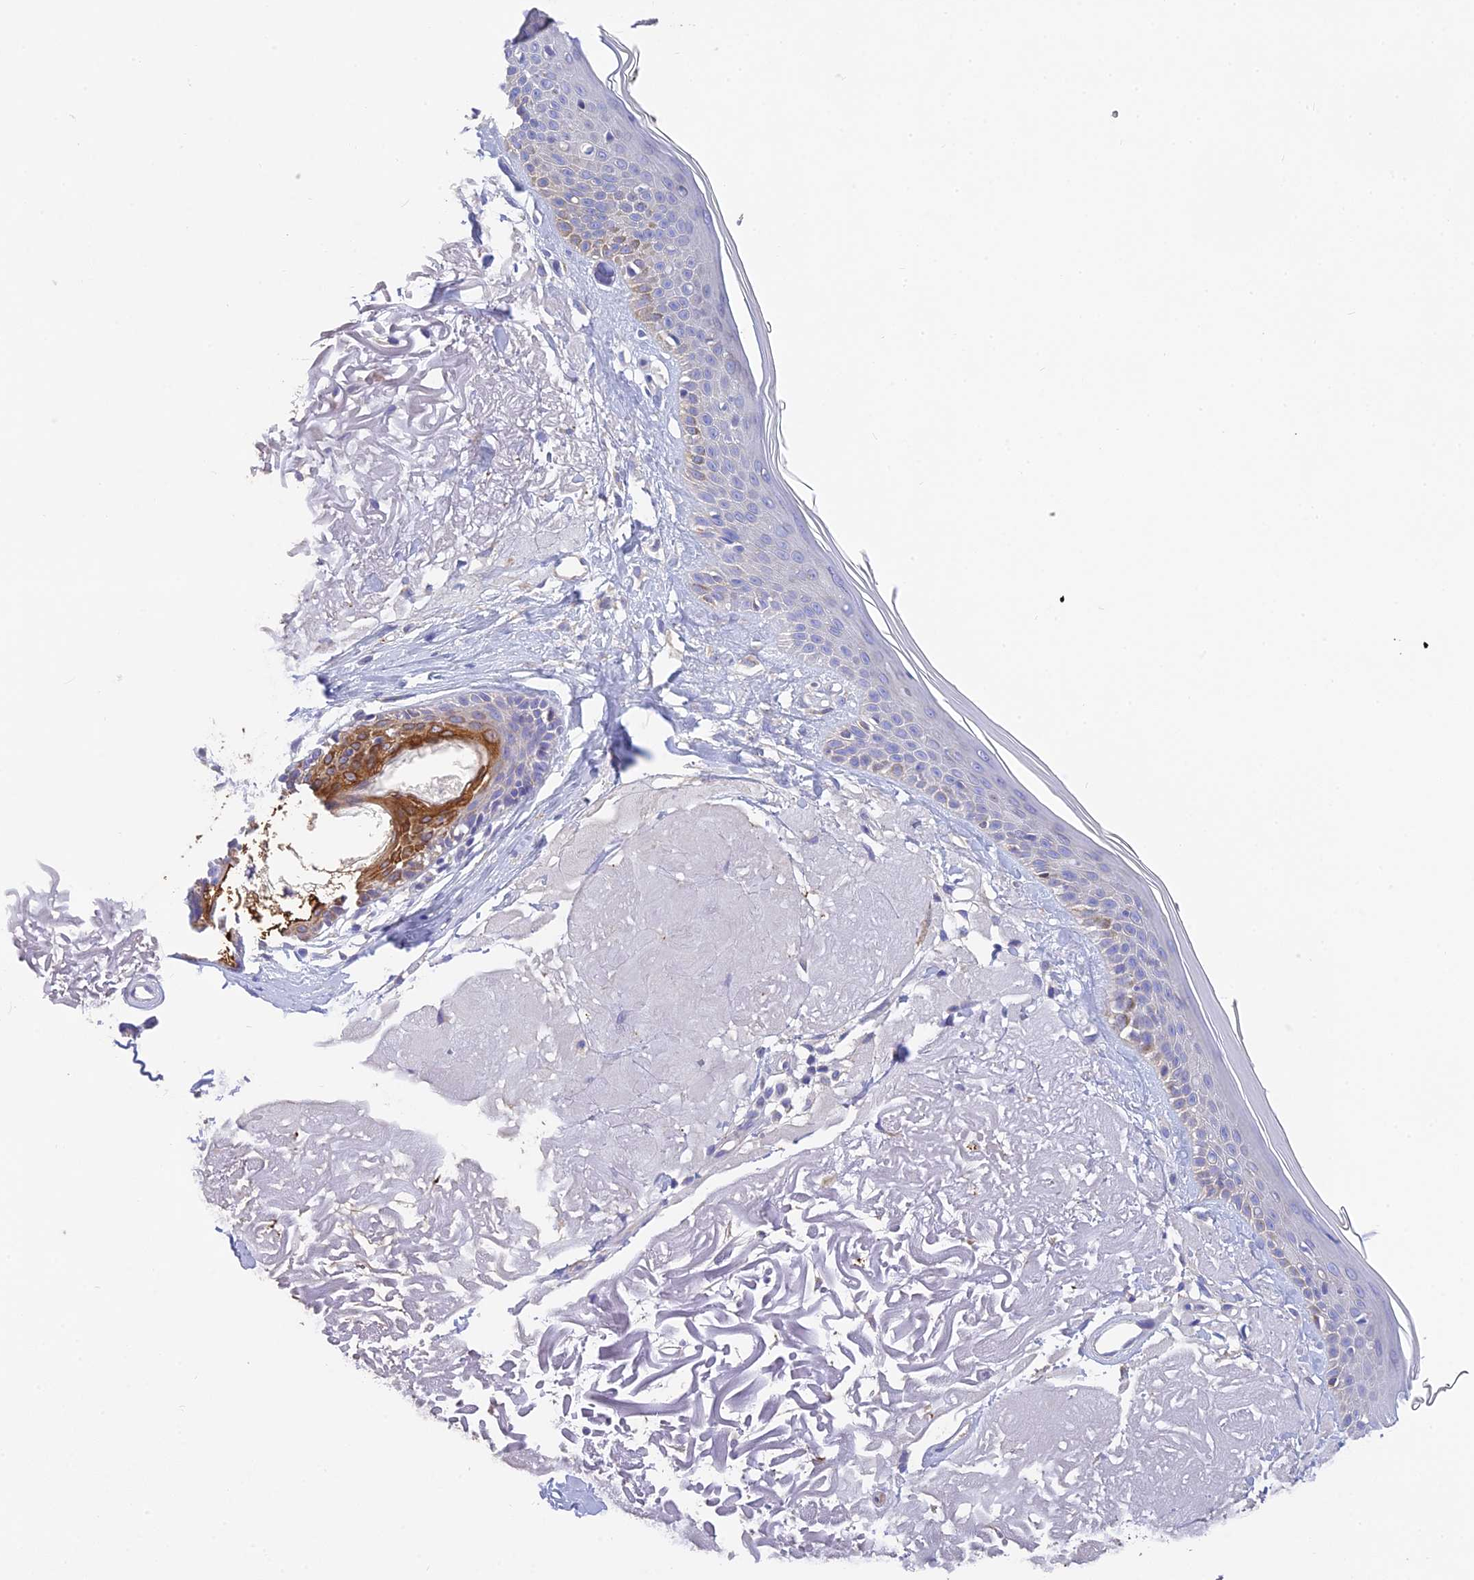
{"staining": {"intensity": "negative", "quantity": "none", "location": "none"}, "tissue": "skin", "cell_type": "Fibroblasts", "image_type": "normal", "snomed": [{"axis": "morphology", "description": "Normal tissue, NOS"}, {"axis": "topography", "description": "Skin"}, {"axis": "topography", "description": "Skeletal muscle"}], "caption": "This photomicrograph is of normal skin stained with immunohistochemistry (IHC) to label a protein in brown with the nuclei are counter-stained blue. There is no positivity in fibroblasts.", "gene": "HSD17B2", "patient": {"sex": "male", "age": 83}}